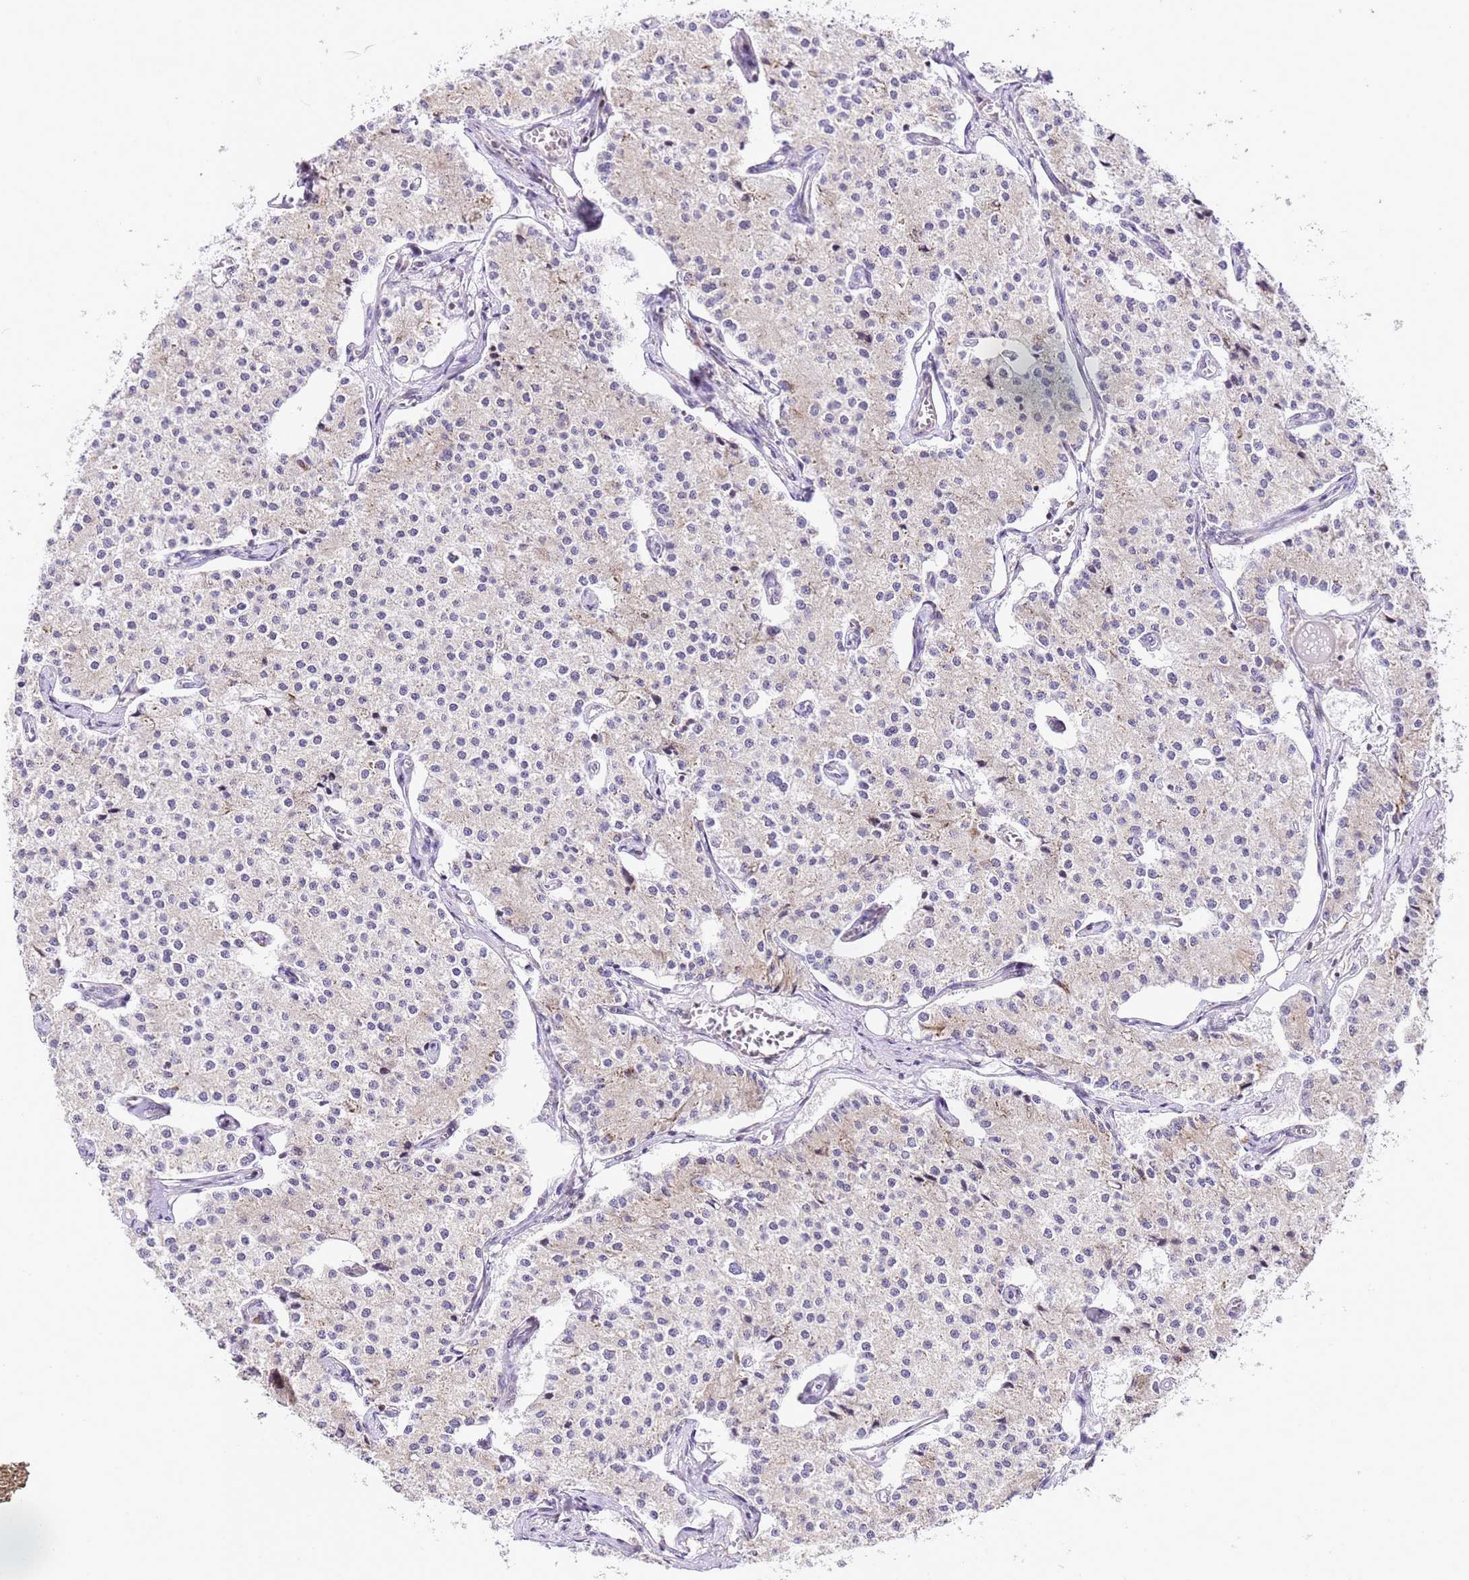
{"staining": {"intensity": "negative", "quantity": "none", "location": "none"}, "tissue": "carcinoid", "cell_type": "Tumor cells", "image_type": "cancer", "snomed": [{"axis": "morphology", "description": "Carcinoid, malignant, NOS"}, {"axis": "topography", "description": "Colon"}], "caption": "Immunohistochemistry (IHC) photomicrograph of carcinoid stained for a protein (brown), which shows no expression in tumor cells. (Immunohistochemistry (IHC), brightfield microscopy, high magnification).", "gene": "RPL13A", "patient": {"sex": "female", "age": 52}}